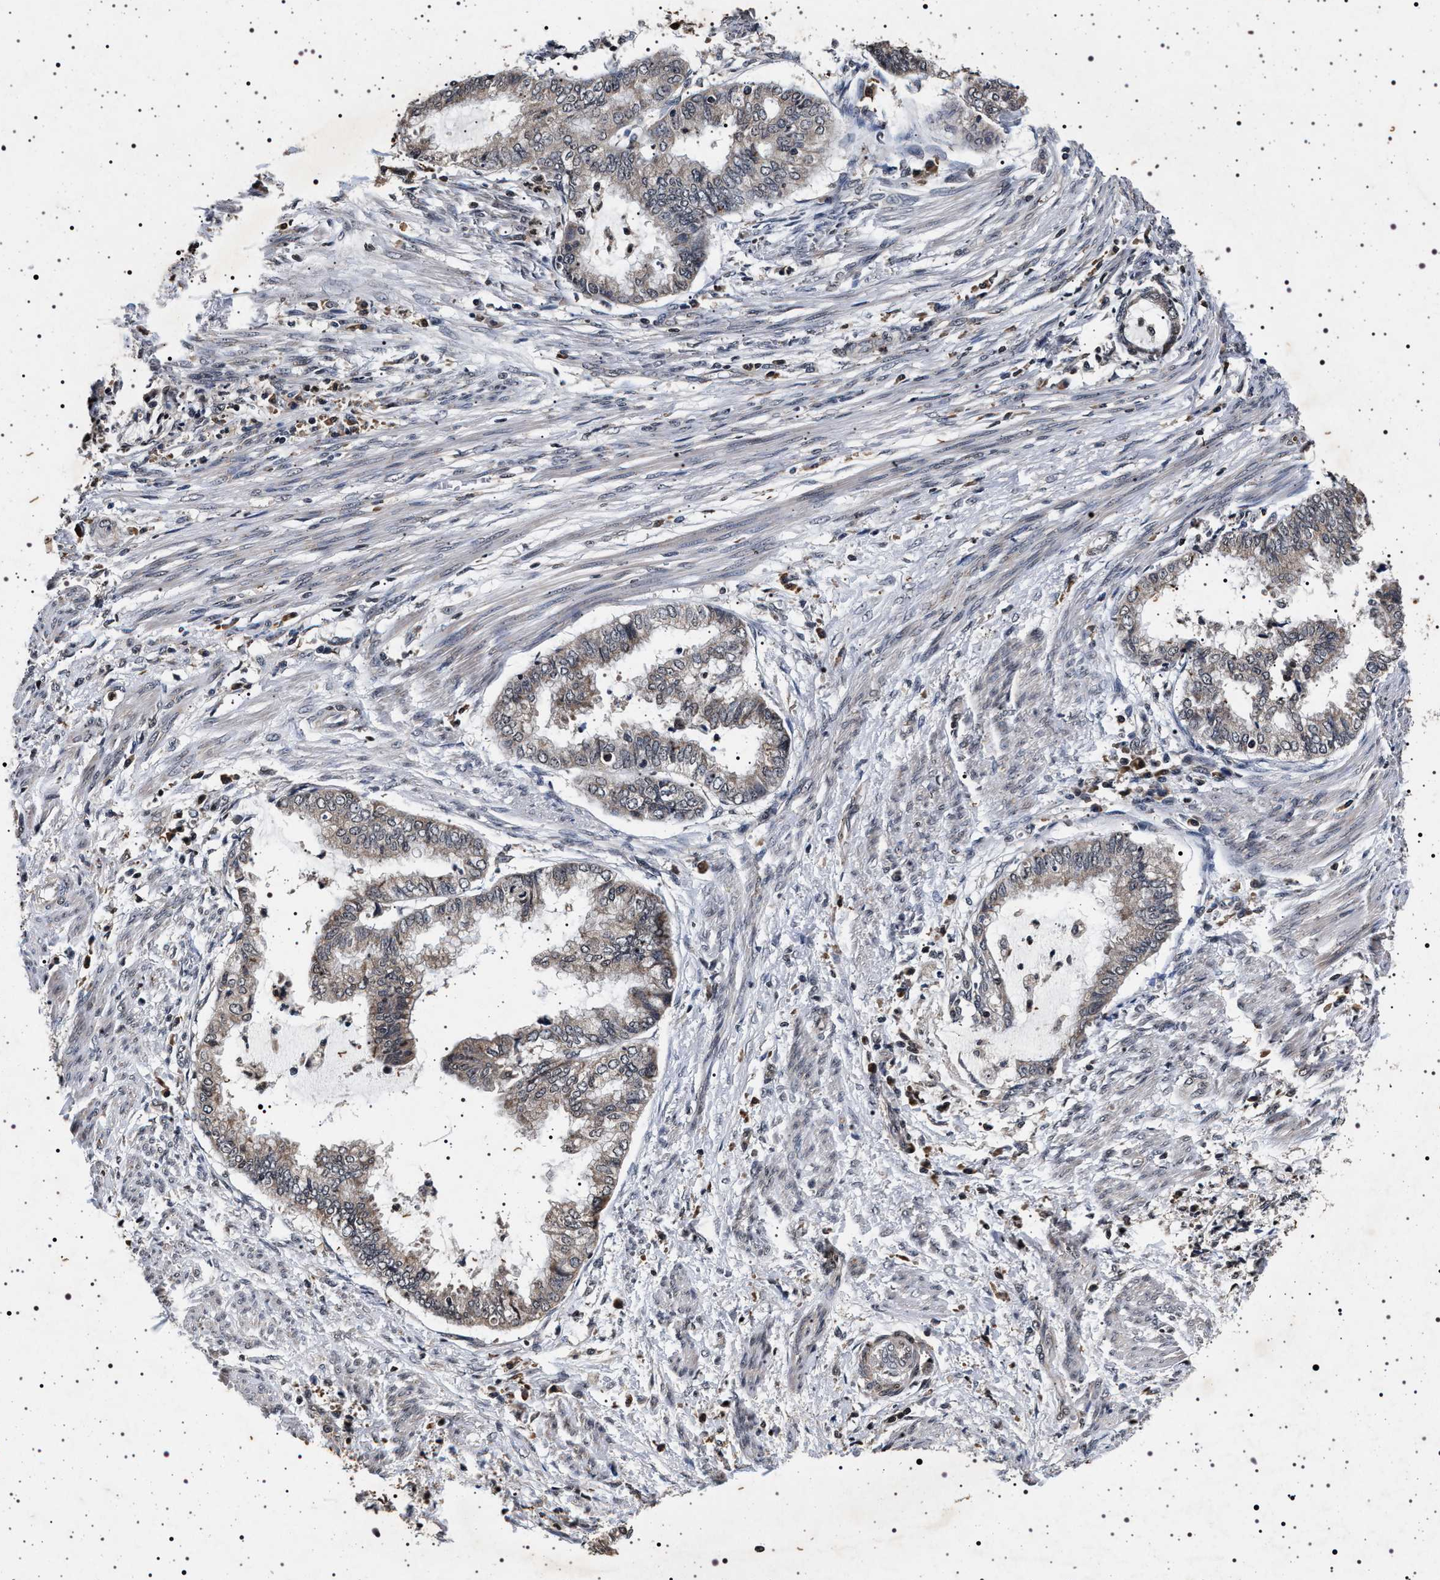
{"staining": {"intensity": "weak", "quantity": "<25%", "location": "cytoplasmic/membranous"}, "tissue": "endometrial cancer", "cell_type": "Tumor cells", "image_type": "cancer", "snomed": [{"axis": "morphology", "description": "Necrosis, NOS"}, {"axis": "morphology", "description": "Adenocarcinoma, NOS"}, {"axis": "topography", "description": "Endometrium"}], "caption": "This is an immunohistochemistry (IHC) micrograph of endometrial cancer. There is no expression in tumor cells.", "gene": "CDKN1B", "patient": {"sex": "female", "age": 79}}